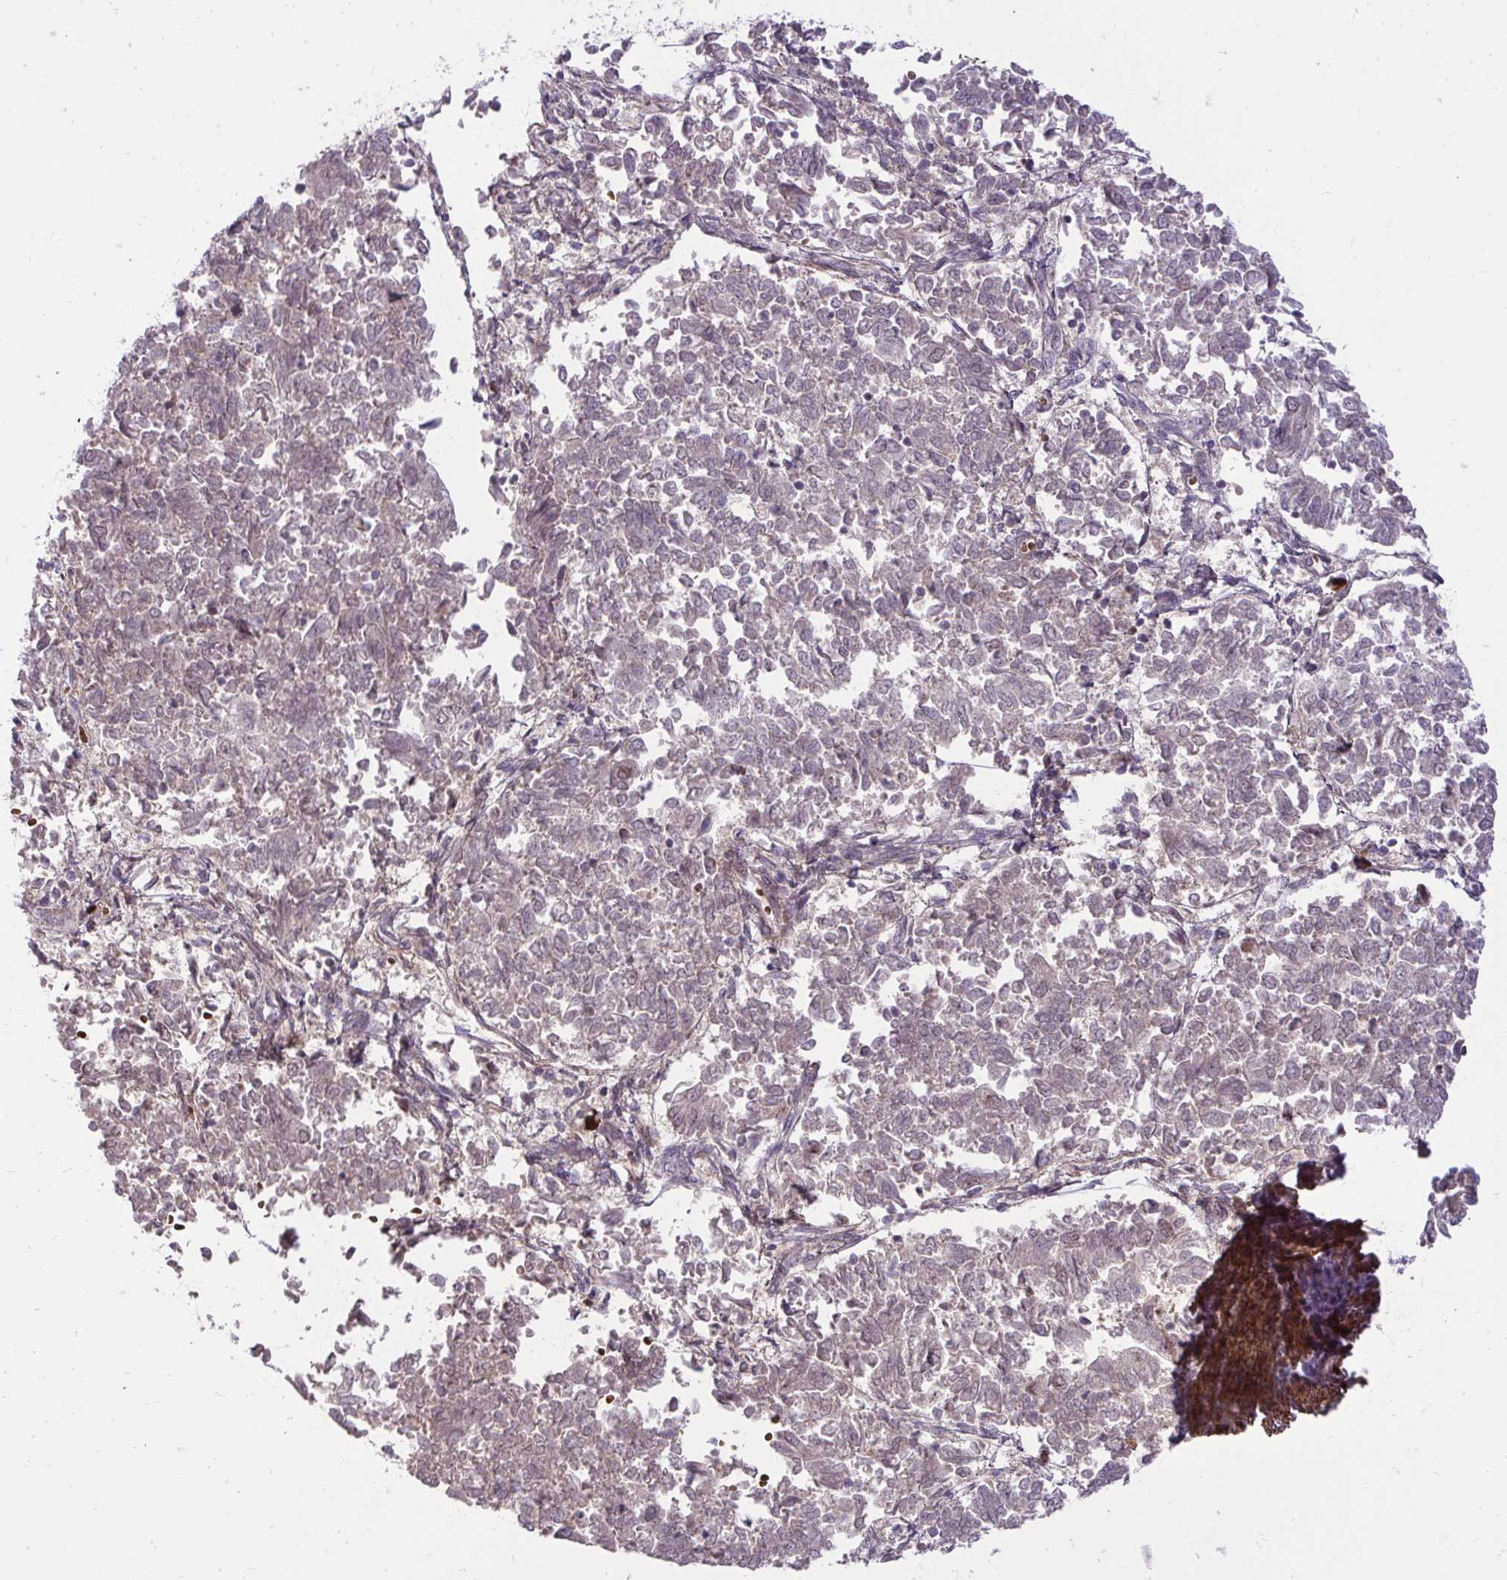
{"staining": {"intensity": "weak", "quantity": ">75%", "location": "cytoplasmic/membranous"}, "tissue": "endometrial cancer", "cell_type": "Tumor cells", "image_type": "cancer", "snomed": [{"axis": "morphology", "description": "Adenocarcinoma, NOS"}, {"axis": "topography", "description": "Endometrium"}], "caption": "Brown immunohistochemical staining in endometrial cancer (adenocarcinoma) reveals weak cytoplasmic/membranous positivity in approximately >75% of tumor cells.", "gene": "ZSCAN9", "patient": {"sex": "female", "age": 65}}